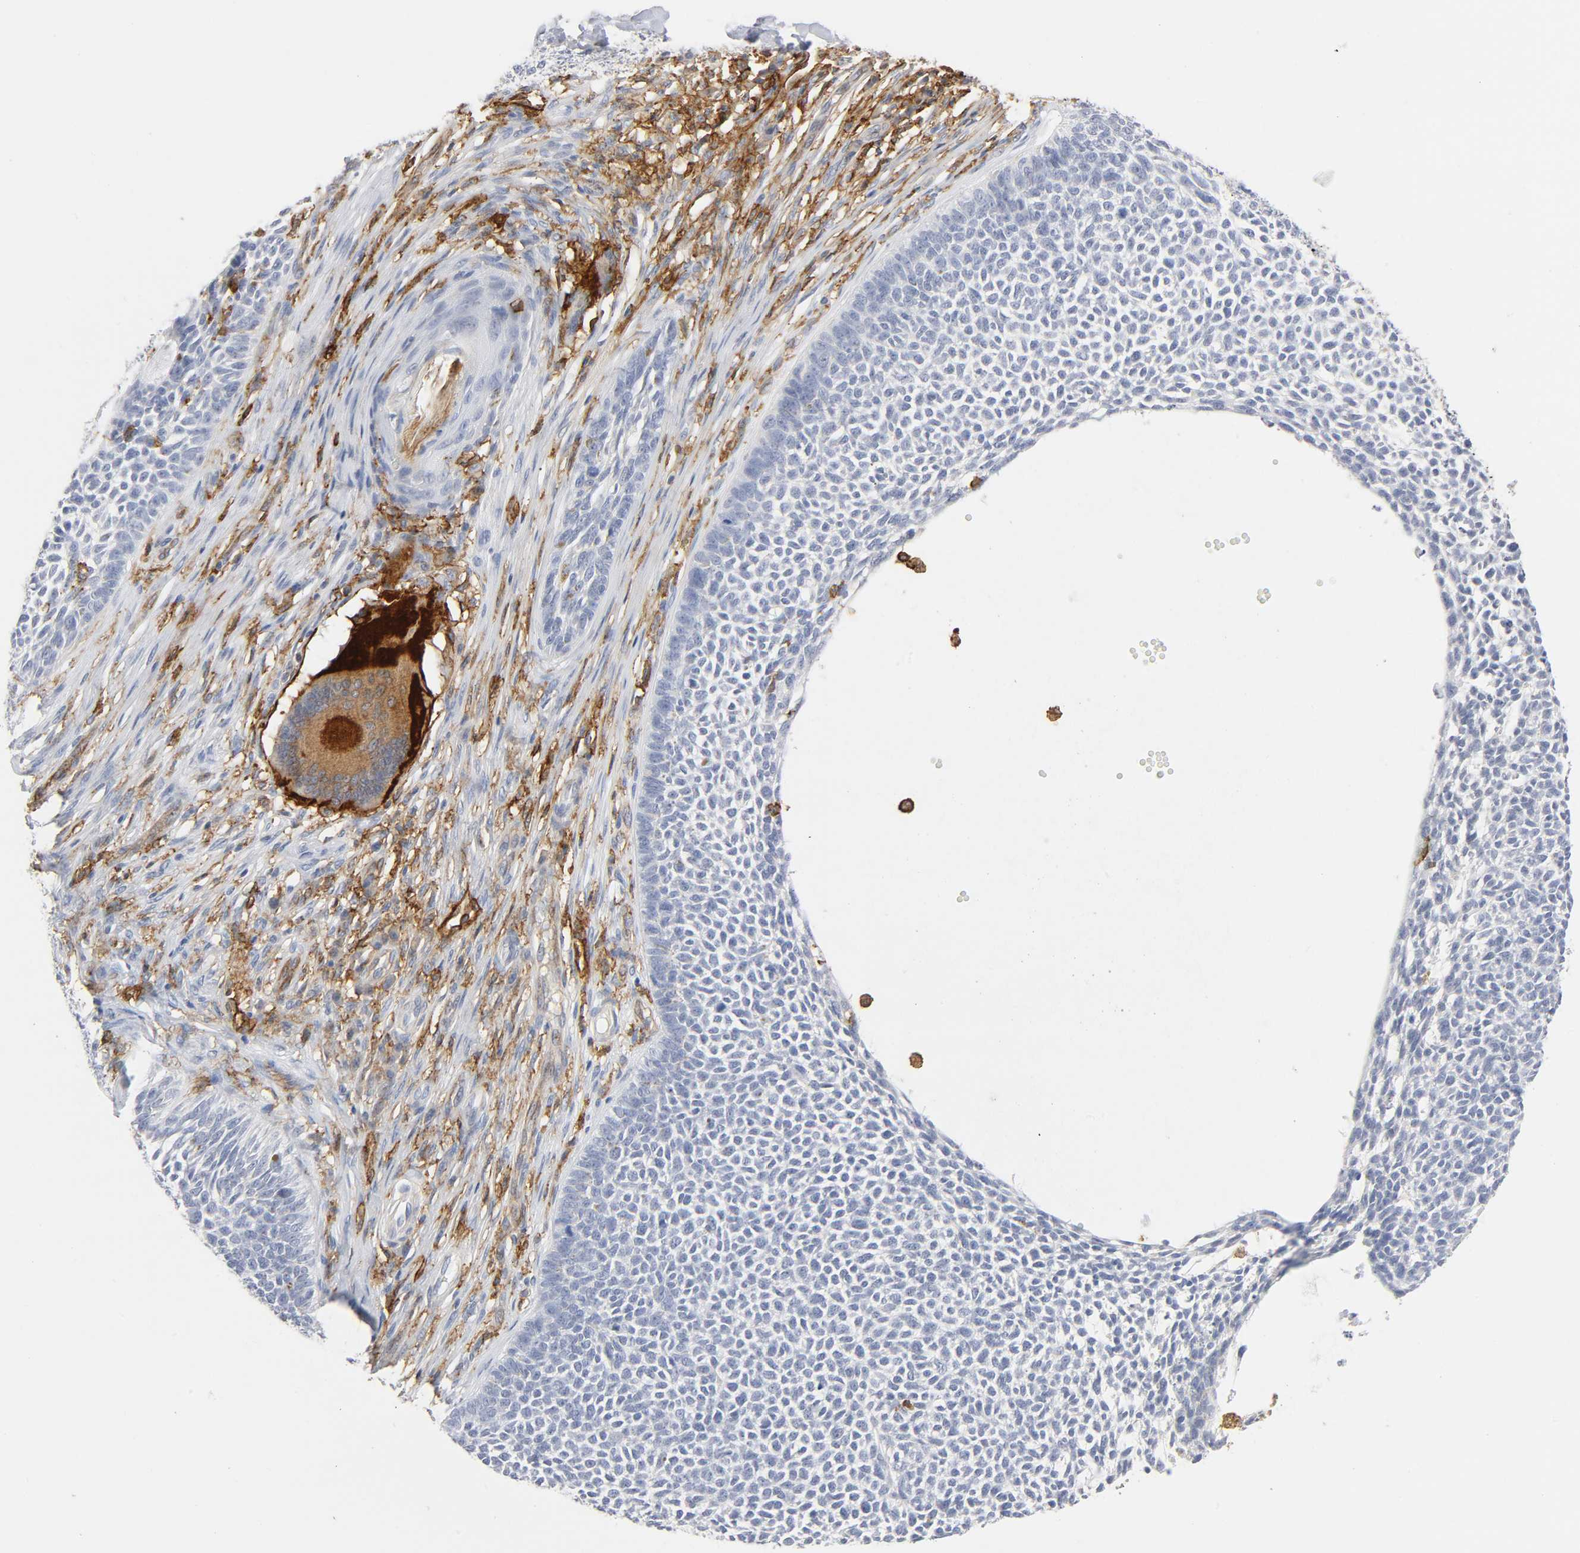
{"staining": {"intensity": "negative", "quantity": "none", "location": "none"}, "tissue": "skin cancer", "cell_type": "Tumor cells", "image_type": "cancer", "snomed": [{"axis": "morphology", "description": "Basal cell carcinoma"}, {"axis": "topography", "description": "Skin"}], "caption": "A histopathology image of basal cell carcinoma (skin) stained for a protein shows no brown staining in tumor cells. (DAB (3,3'-diaminobenzidine) immunohistochemistry (IHC) with hematoxylin counter stain).", "gene": "LYN", "patient": {"sex": "female", "age": 84}}